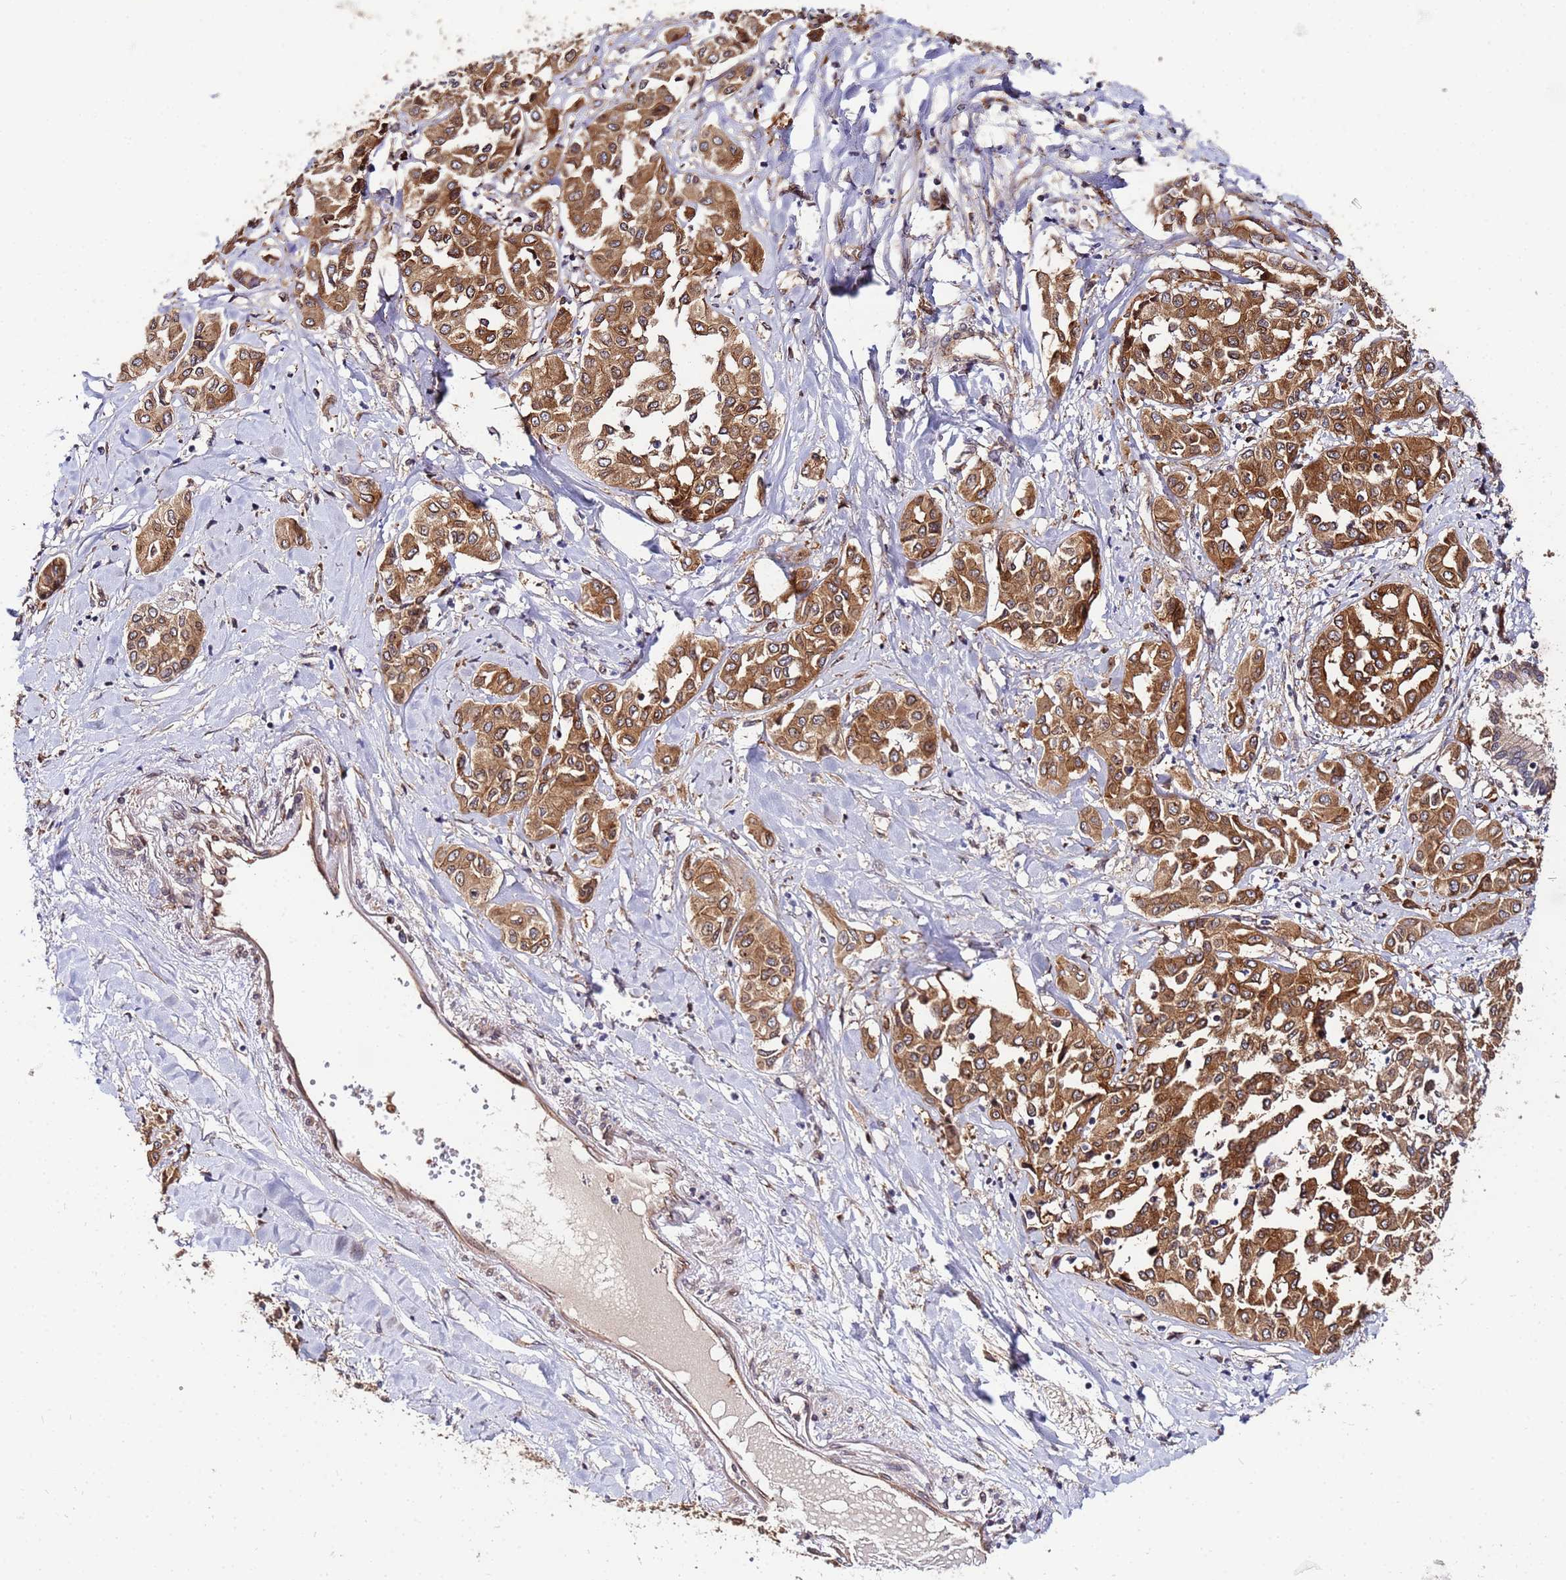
{"staining": {"intensity": "moderate", "quantity": ">75%", "location": "cytoplasmic/membranous"}, "tissue": "liver cancer", "cell_type": "Tumor cells", "image_type": "cancer", "snomed": [{"axis": "morphology", "description": "Cholangiocarcinoma"}, {"axis": "topography", "description": "Liver"}], "caption": "Immunohistochemical staining of human cholangiocarcinoma (liver) demonstrates medium levels of moderate cytoplasmic/membranous protein positivity in about >75% of tumor cells. Nuclei are stained in blue.", "gene": "UNC93B1", "patient": {"sex": "female", "age": 77}}